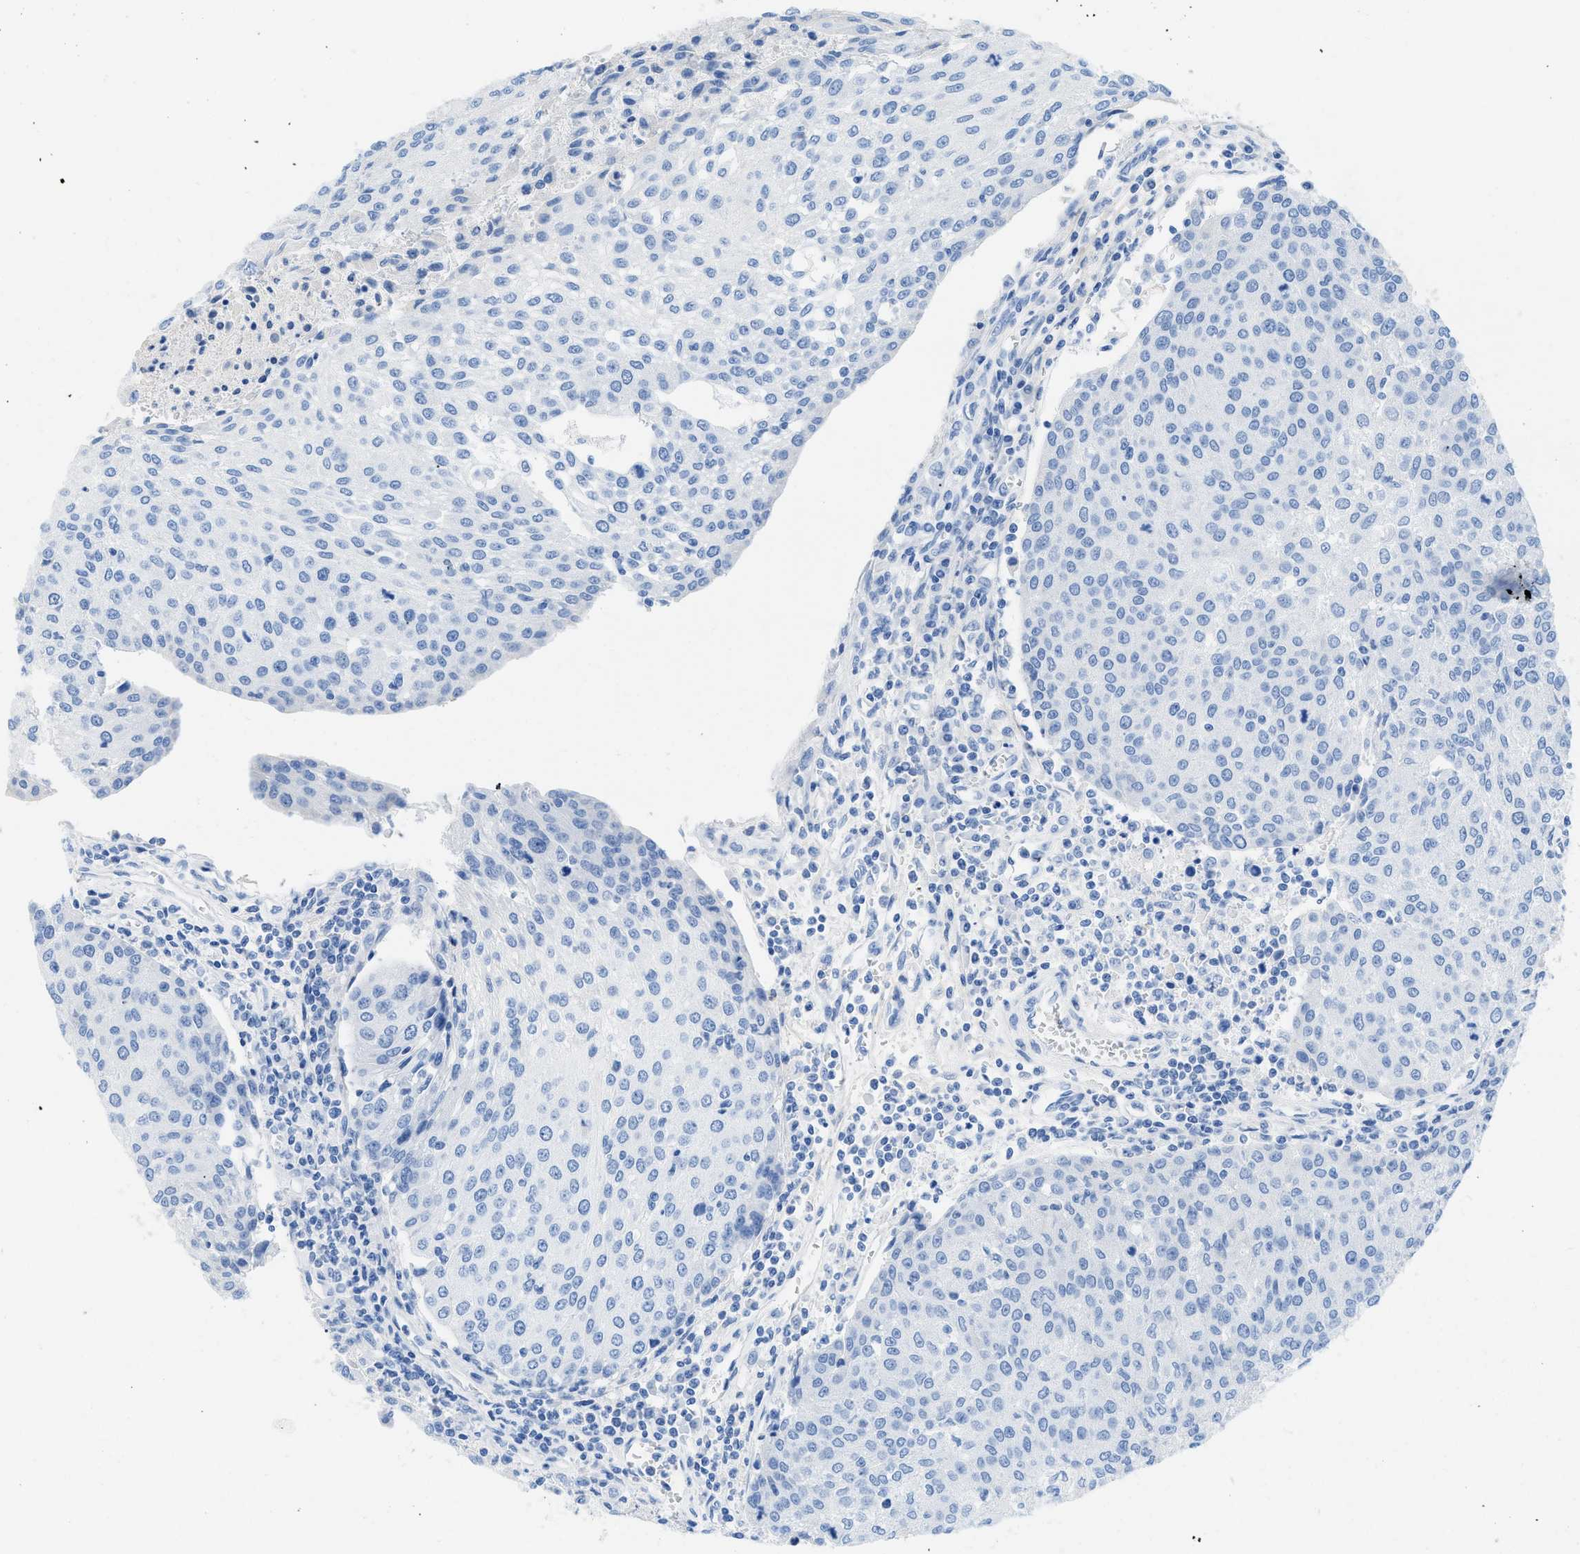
{"staining": {"intensity": "negative", "quantity": "none", "location": "none"}, "tissue": "urothelial cancer", "cell_type": "Tumor cells", "image_type": "cancer", "snomed": [{"axis": "morphology", "description": "Urothelial carcinoma, High grade"}, {"axis": "topography", "description": "Urinary bladder"}], "caption": "Urothelial cancer stained for a protein using IHC reveals no positivity tumor cells.", "gene": "COL3A1", "patient": {"sex": "female", "age": 85}}